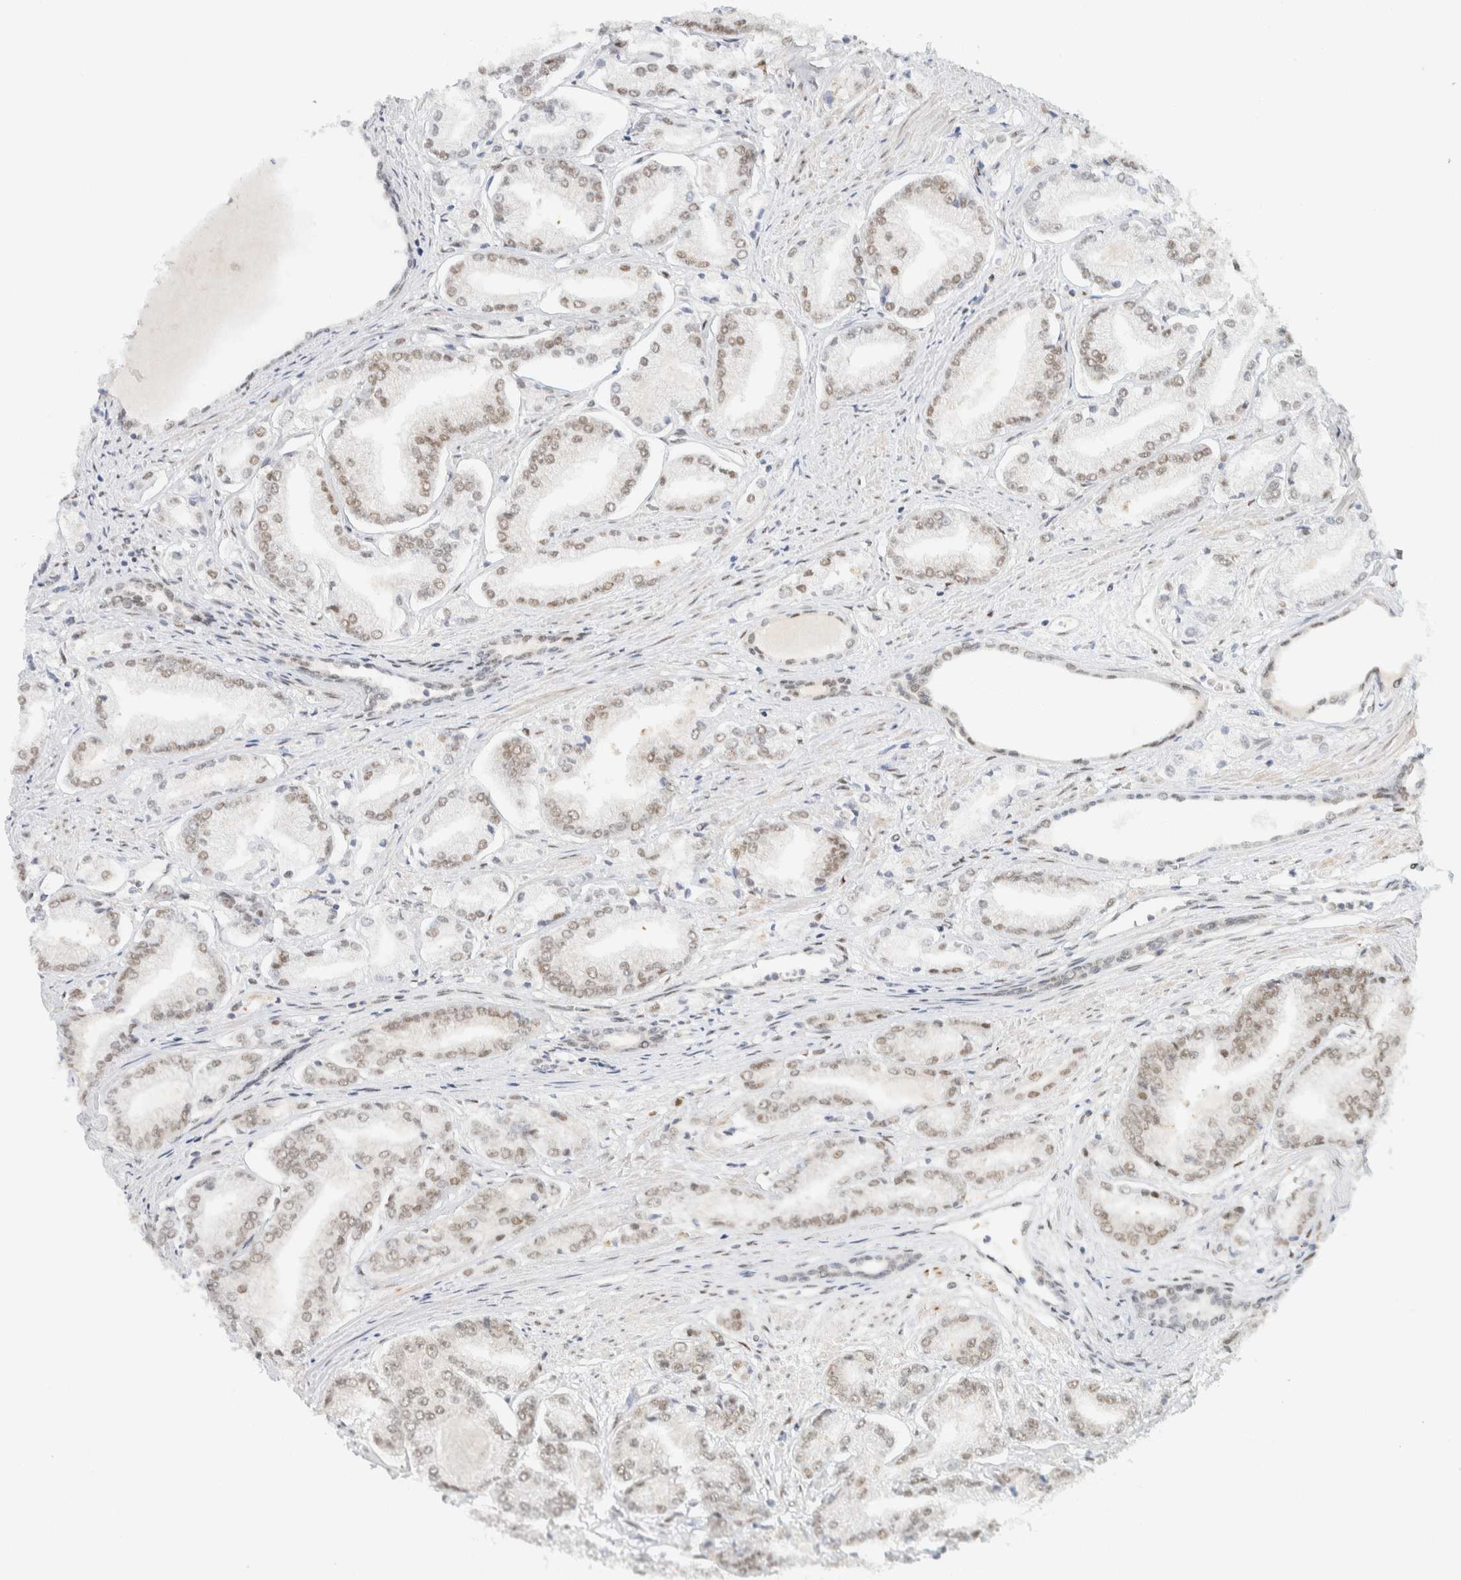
{"staining": {"intensity": "weak", "quantity": "<25%", "location": "nuclear"}, "tissue": "prostate cancer", "cell_type": "Tumor cells", "image_type": "cancer", "snomed": [{"axis": "morphology", "description": "Adenocarcinoma, Low grade"}, {"axis": "topography", "description": "Prostate"}], "caption": "High power microscopy histopathology image of an immunohistochemistry (IHC) photomicrograph of prostate cancer (low-grade adenocarcinoma), revealing no significant staining in tumor cells. (DAB IHC visualized using brightfield microscopy, high magnification).", "gene": "ZNF683", "patient": {"sex": "male", "age": 52}}